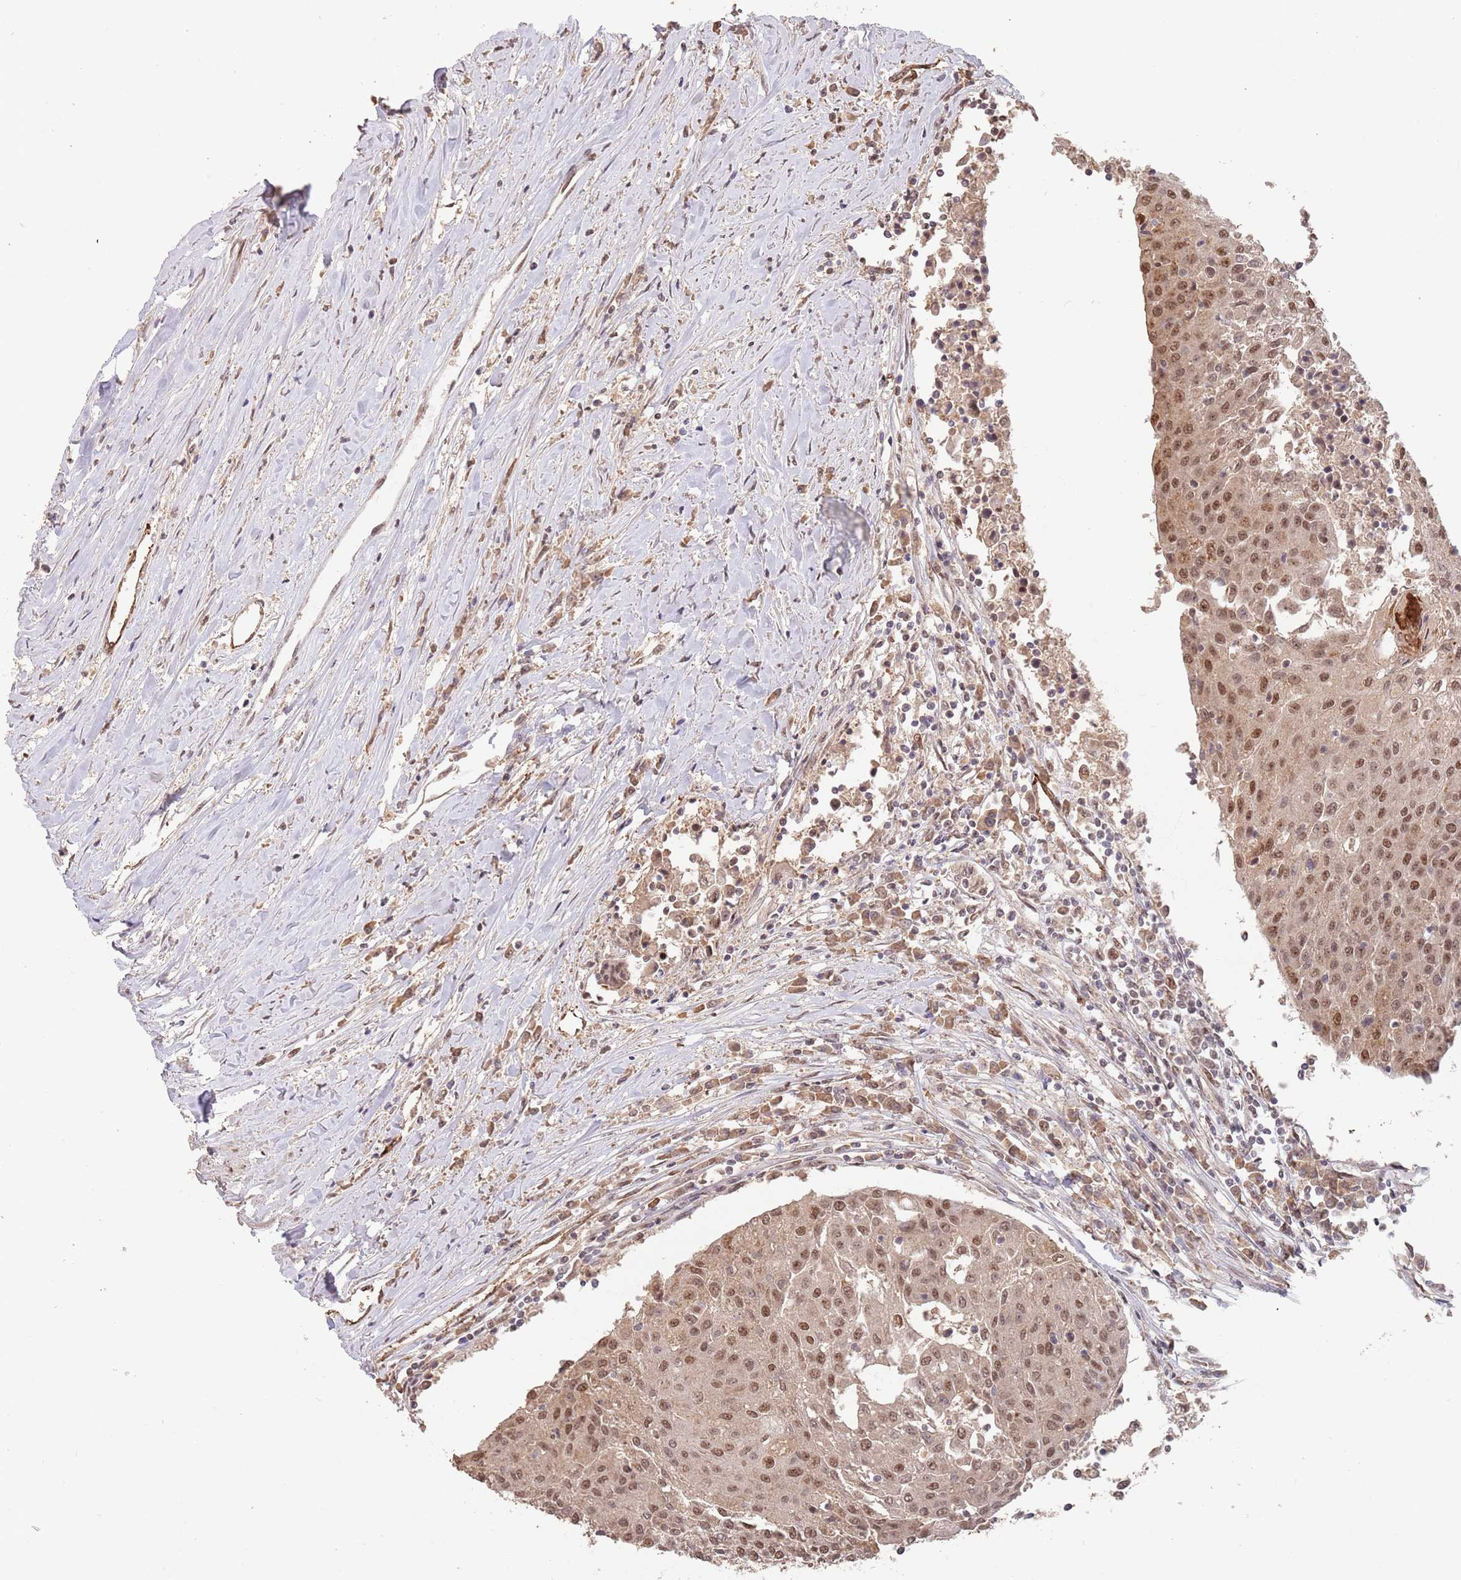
{"staining": {"intensity": "moderate", "quantity": ">75%", "location": "nuclear"}, "tissue": "urothelial cancer", "cell_type": "Tumor cells", "image_type": "cancer", "snomed": [{"axis": "morphology", "description": "Urothelial carcinoma, High grade"}, {"axis": "topography", "description": "Urinary bladder"}], "caption": "The histopathology image reveals a brown stain indicating the presence of a protein in the nuclear of tumor cells in urothelial carcinoma (high-grade).", "gene": "RFXANK", "patient": {"sex": "female", "age": 85}}